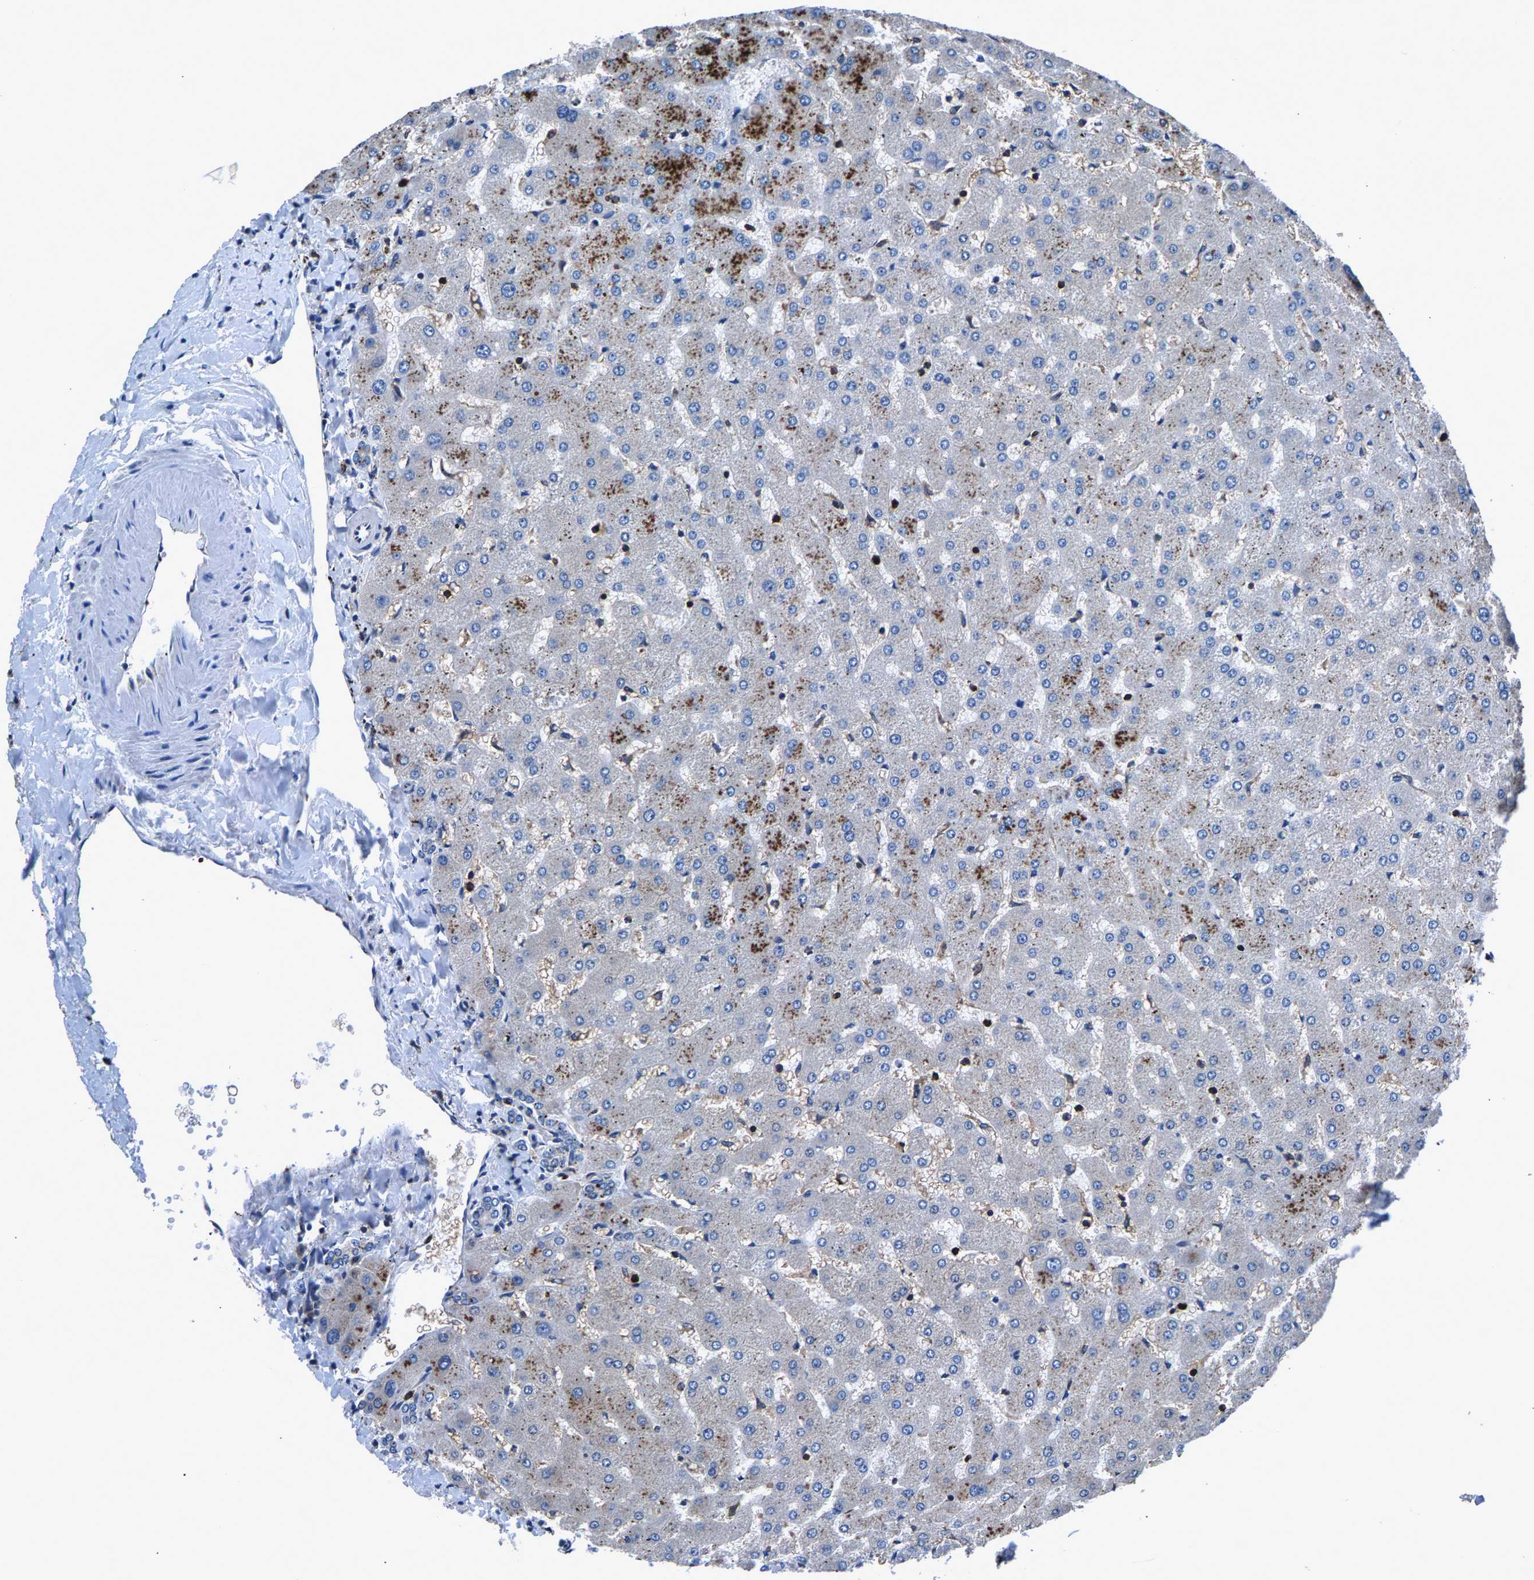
{"staining": {"intensity": "weak", "quantity": "<25%", "location": "cytoplasmic/membranous"}, "tissue": "liver", "cell_type": "Cholangiocytes", "image_type": "normal", "snomed": [{"axis": "morphology", "description": "Normal tissue, NOS"}, {"axis": "topography", "description": "Liver"}], "caption": "This histopathology image is of normal liver stained with IHC to label a protein in brown with the nuclei are counter-stained blue. There is no positivity in cholangiocytes.", "gene": "LPCAT1", "patient": {"sex": "female", "age": 63}}